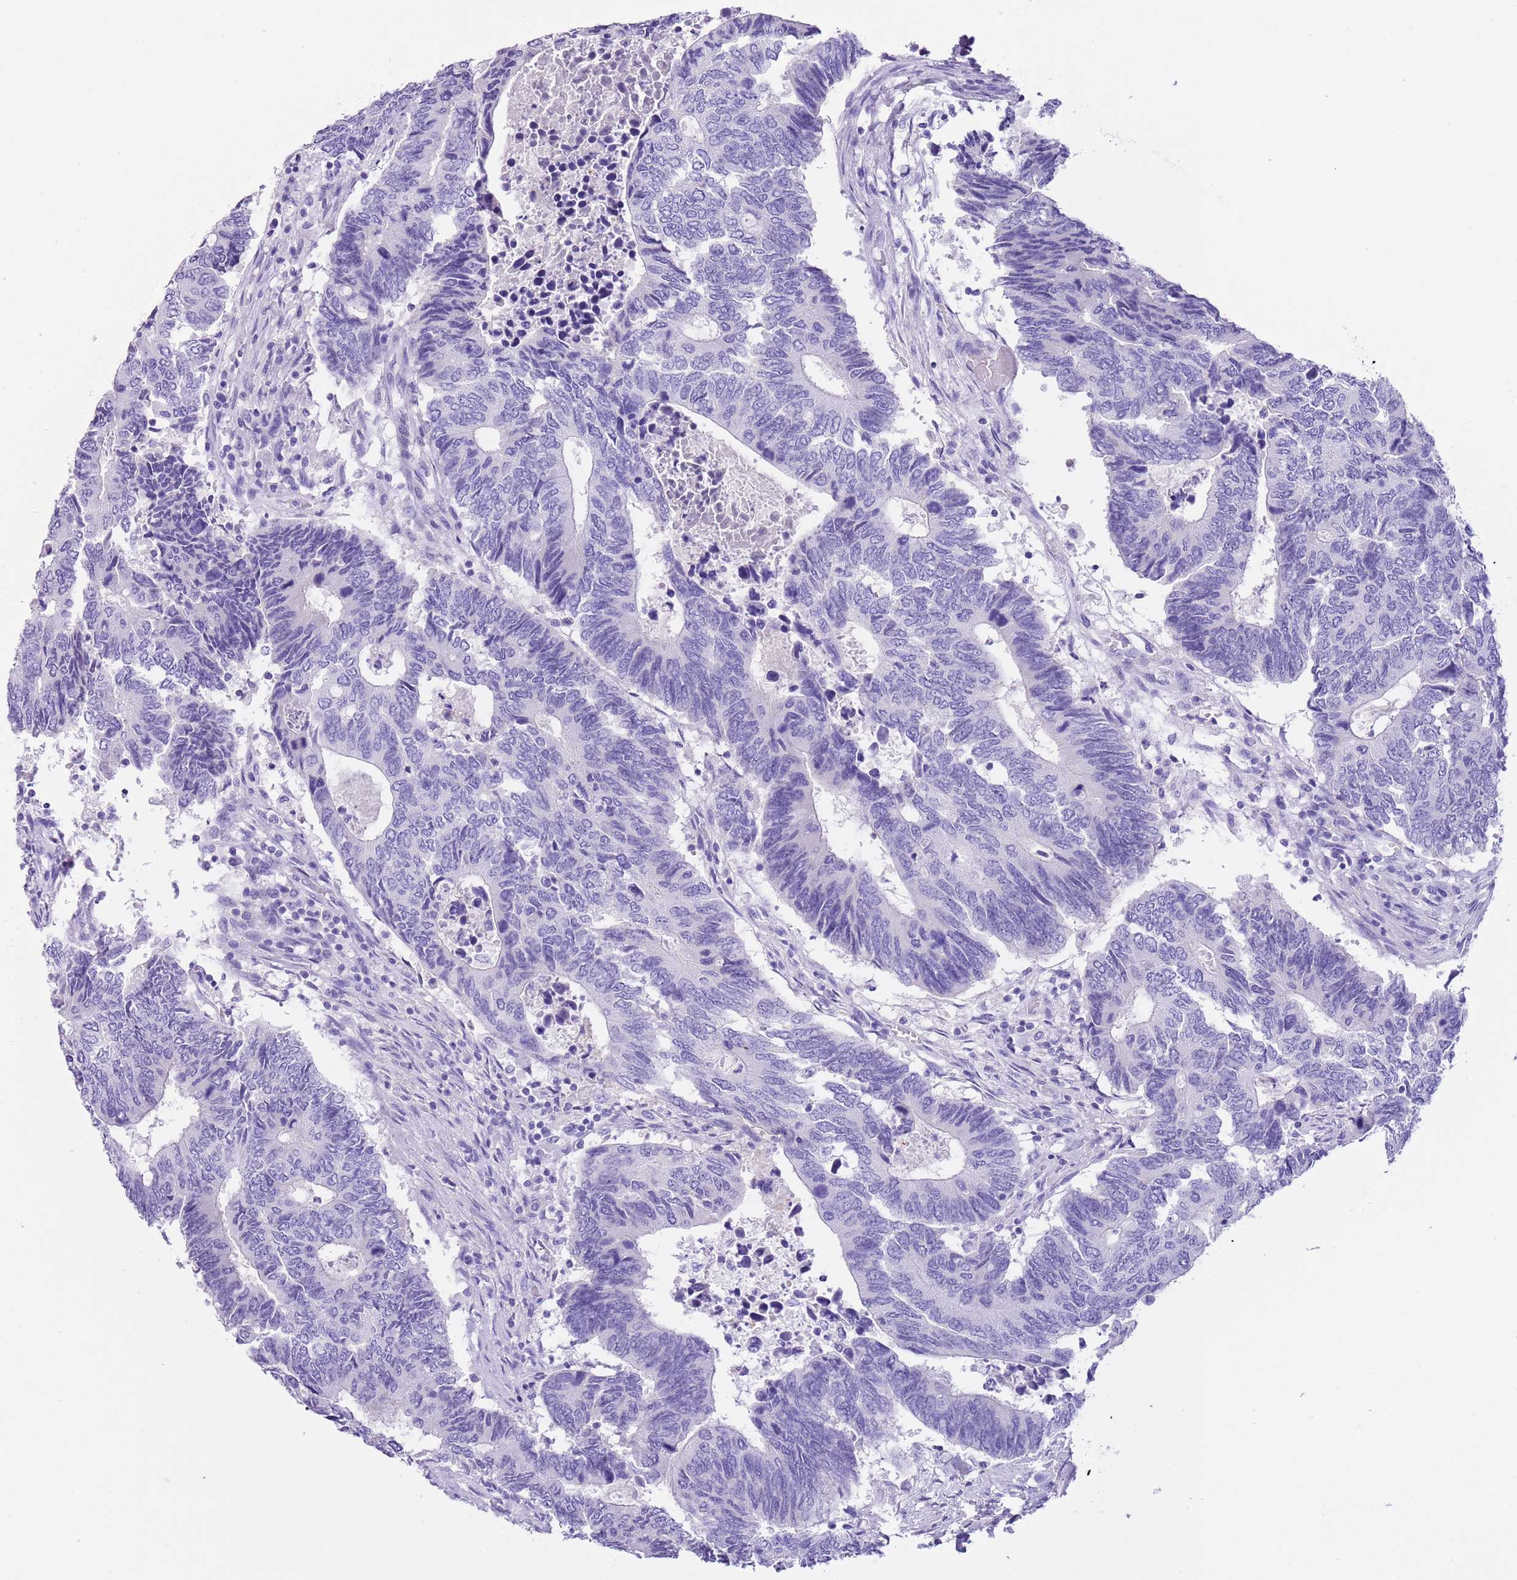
{"staining": {"intensity": "negative", "quantity": "none", "location": "none"}, "tissue": "colorectal cancer", "cell_type": "Tumor cells", "image_type": "cancer", "snomed": [{"axis": "morphology", "description": "Adenocarcinoma, NOS"}, {"axis": "topography", "description": "Colon"}], "caption": "Tumor cells are negative for brown protein staining in colorectal adenocarcinoma.", "gene": "TBC1D10B", "patient": {"sex": "male", "age": 87}}